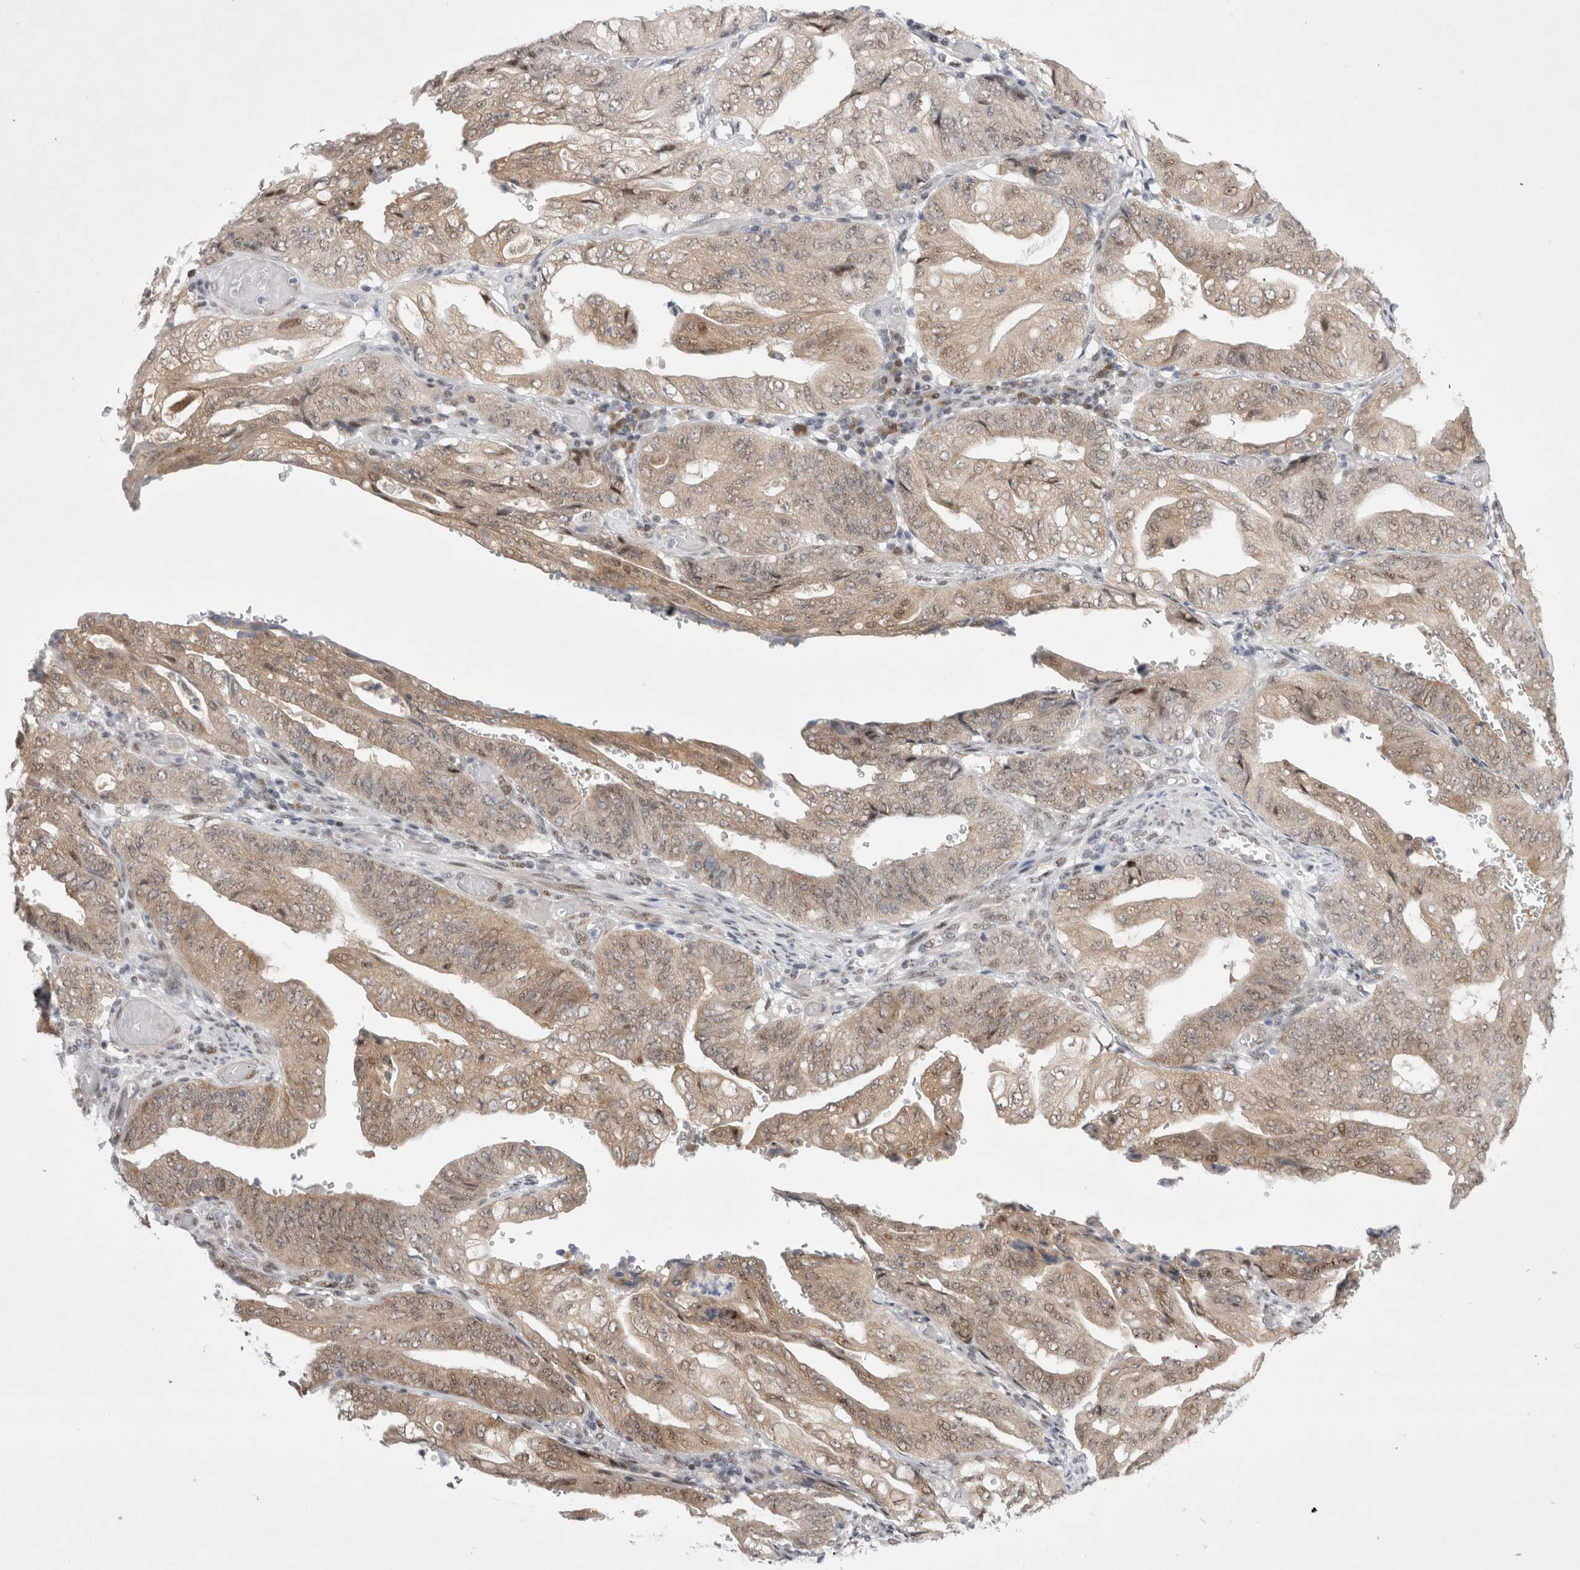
{"staining": {"intensity": "moderate", "quantity": ">75%", "location": "cytoplasmic/membranous,nuclear"}, "tissue": "stomach cancer", "cell_type": "Tumor cells", "image_type": "cancer", "snomed": [{"axis": "morphology", "description": "Adenocarcinoma, NOS"}, {"axis": "topography", "description": "Stomach"}], "caption": "Immunohistochemistry (IHC) of adenocarcinoma (stomach) shows medium levels of moderate cytoplasmic/membranous and nuclear positivity in approximately >75% of tumor cells.", "gene": "WIPF2", "patient": {"sex": "female", "age": 73}}